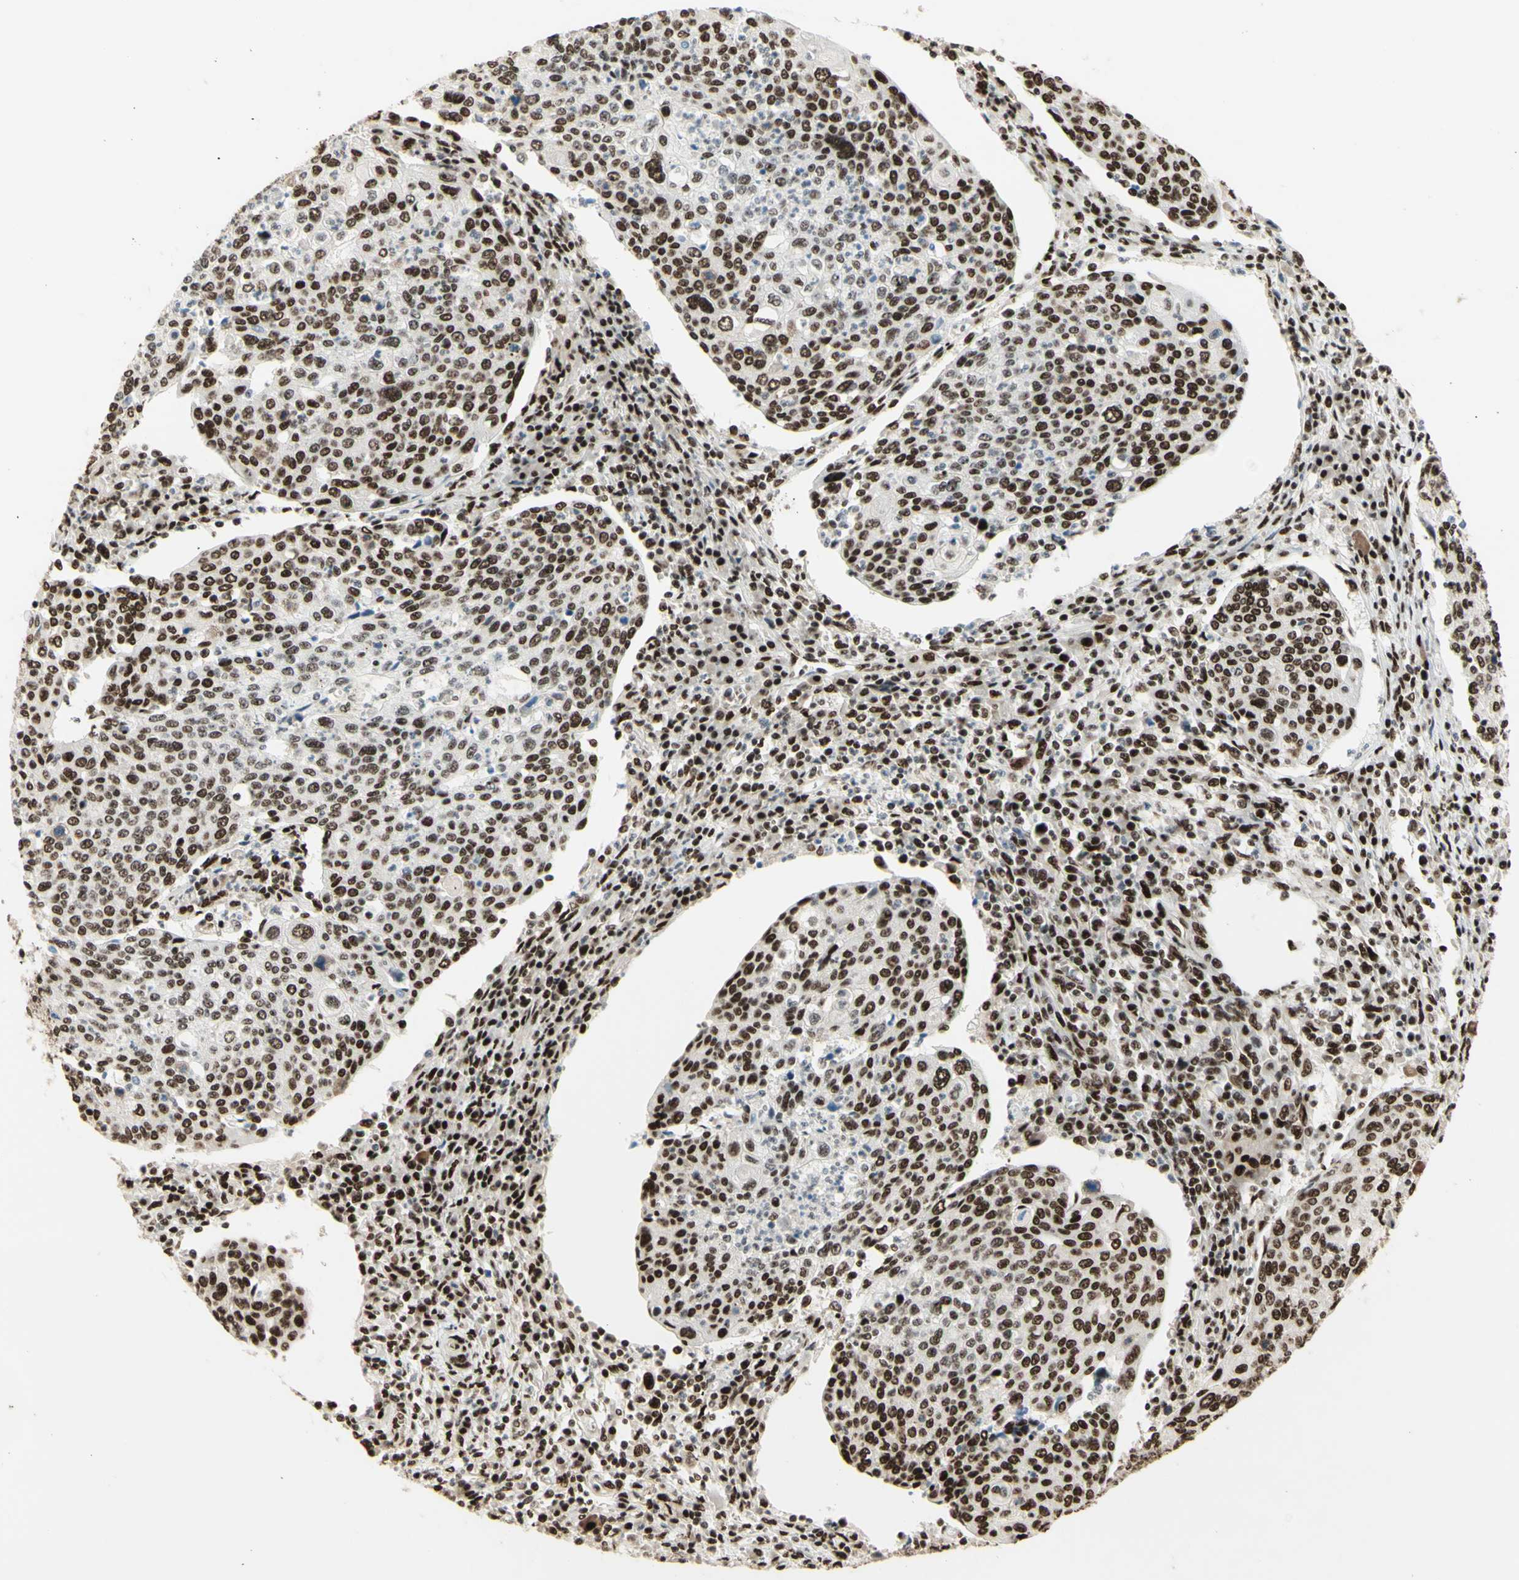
{"staining": {"intensity": "strong", "quantity": ">75%", "location": "nuclear"}, "tissue": "cervical cancer", "cell_type": "Tumor cells", "image_type": "cancer", "snomed": [{"axis": "morphology", "description": "Squamous cell carcinoma, NOS"}, {"axis": "topography", "description": "Cervix"}], "caption": "Strong nuclear staining is identified in approximately >75% of tumor cells in cervical cancer.", "gene": "DHX9", "patient": {"sex": "female", "age": 40}}